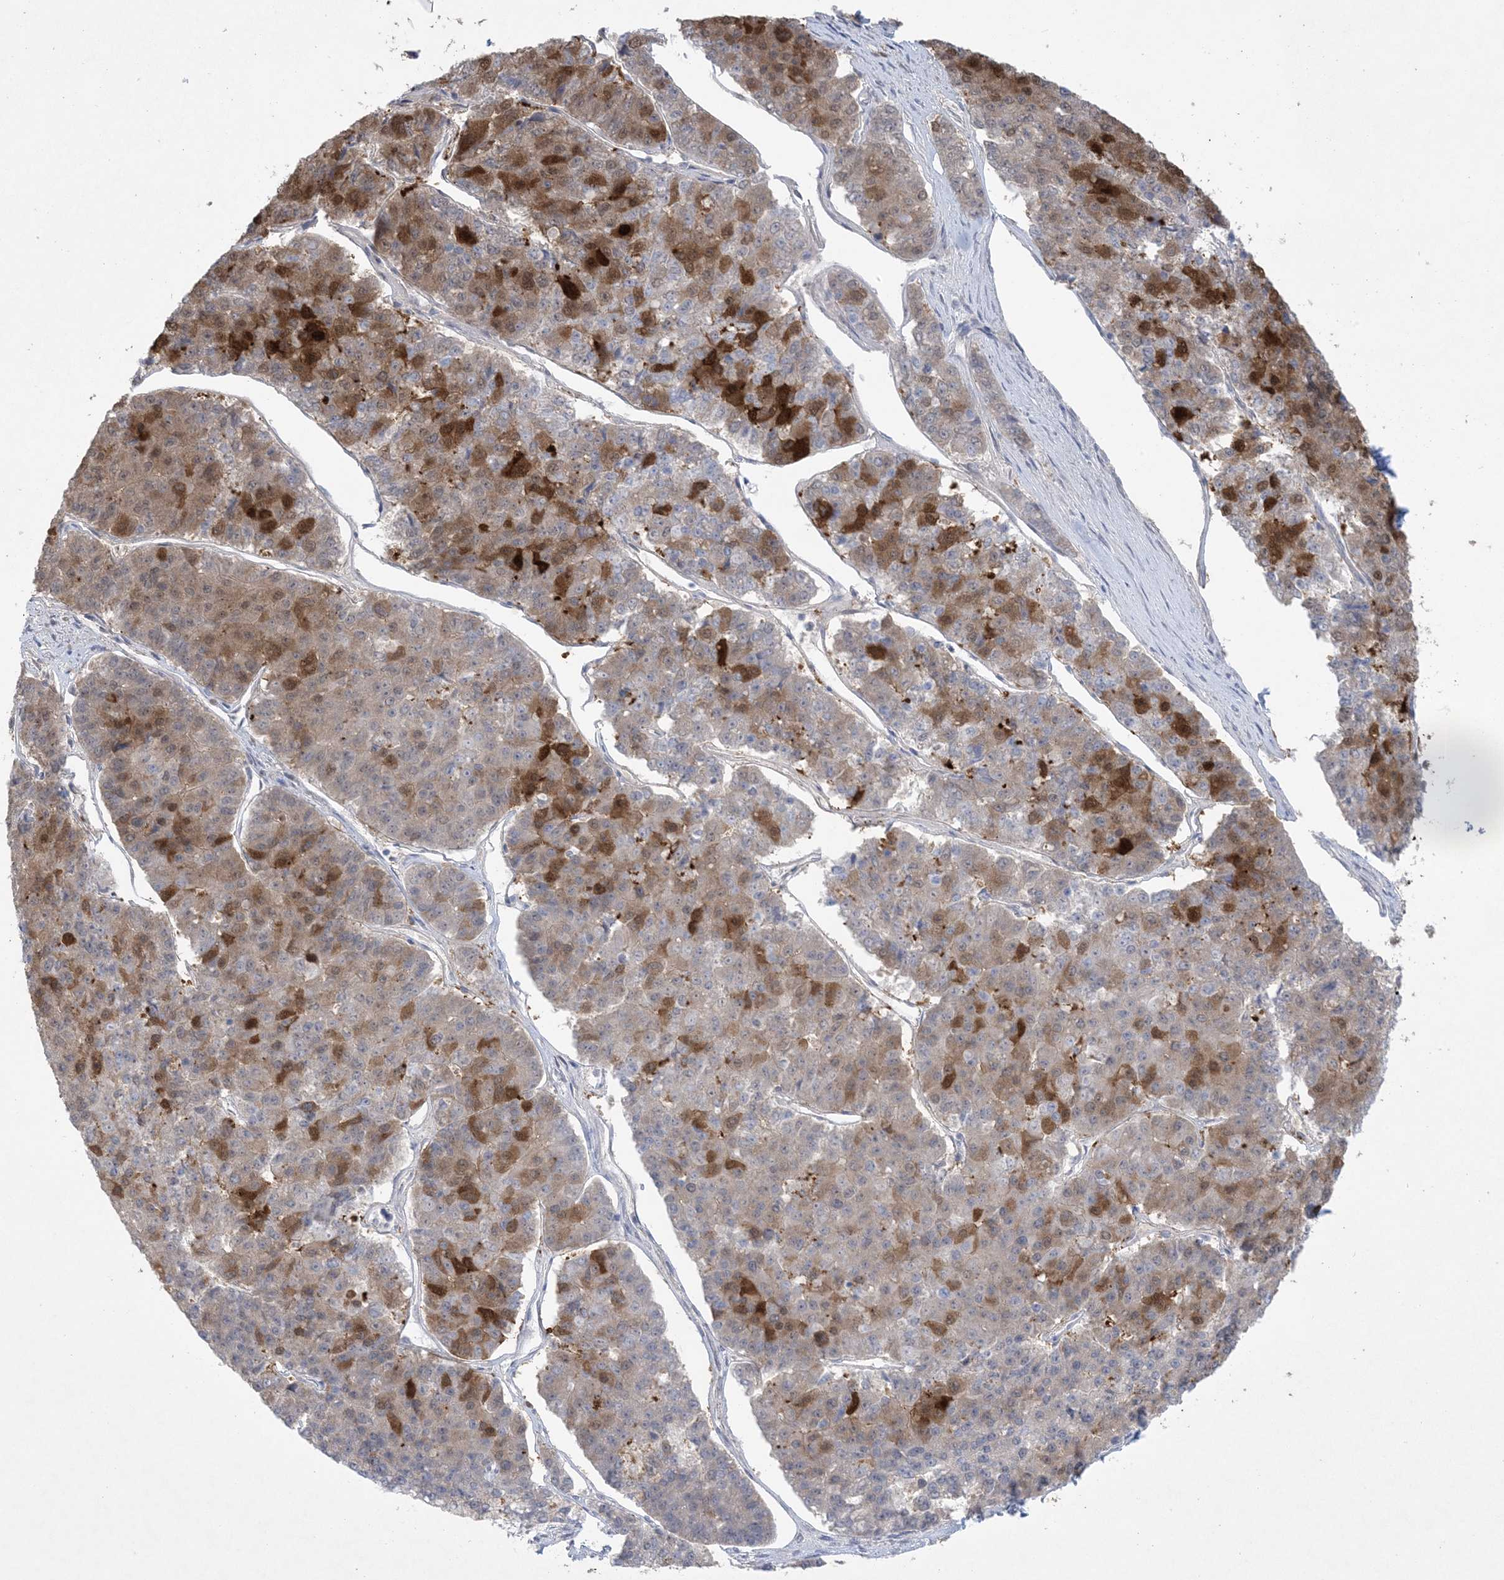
{"staining": {"intensity": "strong", "quantity": "25%-75%", "location": "cytoplasmic/membranous,nuclear"}, "tissue": "pancreatic cancer", "cell_type": "Tumor cells", "image_type": "cancer", "snomed": [{"axis": "morphology", "description": "Adenocarcinoma, NOS"}, {"axis": "topography", "description": "Pancreas"}], "caption": "This histopathology image demonstrates pancreatic cancer stained with immunohistochemistry to label a protein in brown. The cytoplasmic/membranous and nuclear of tumor cells show strong positivity for the protein. Nuclei are counter-stained blue.", "gene": "HMGCS1", "patient": {"sex": "male", "age": 50}}